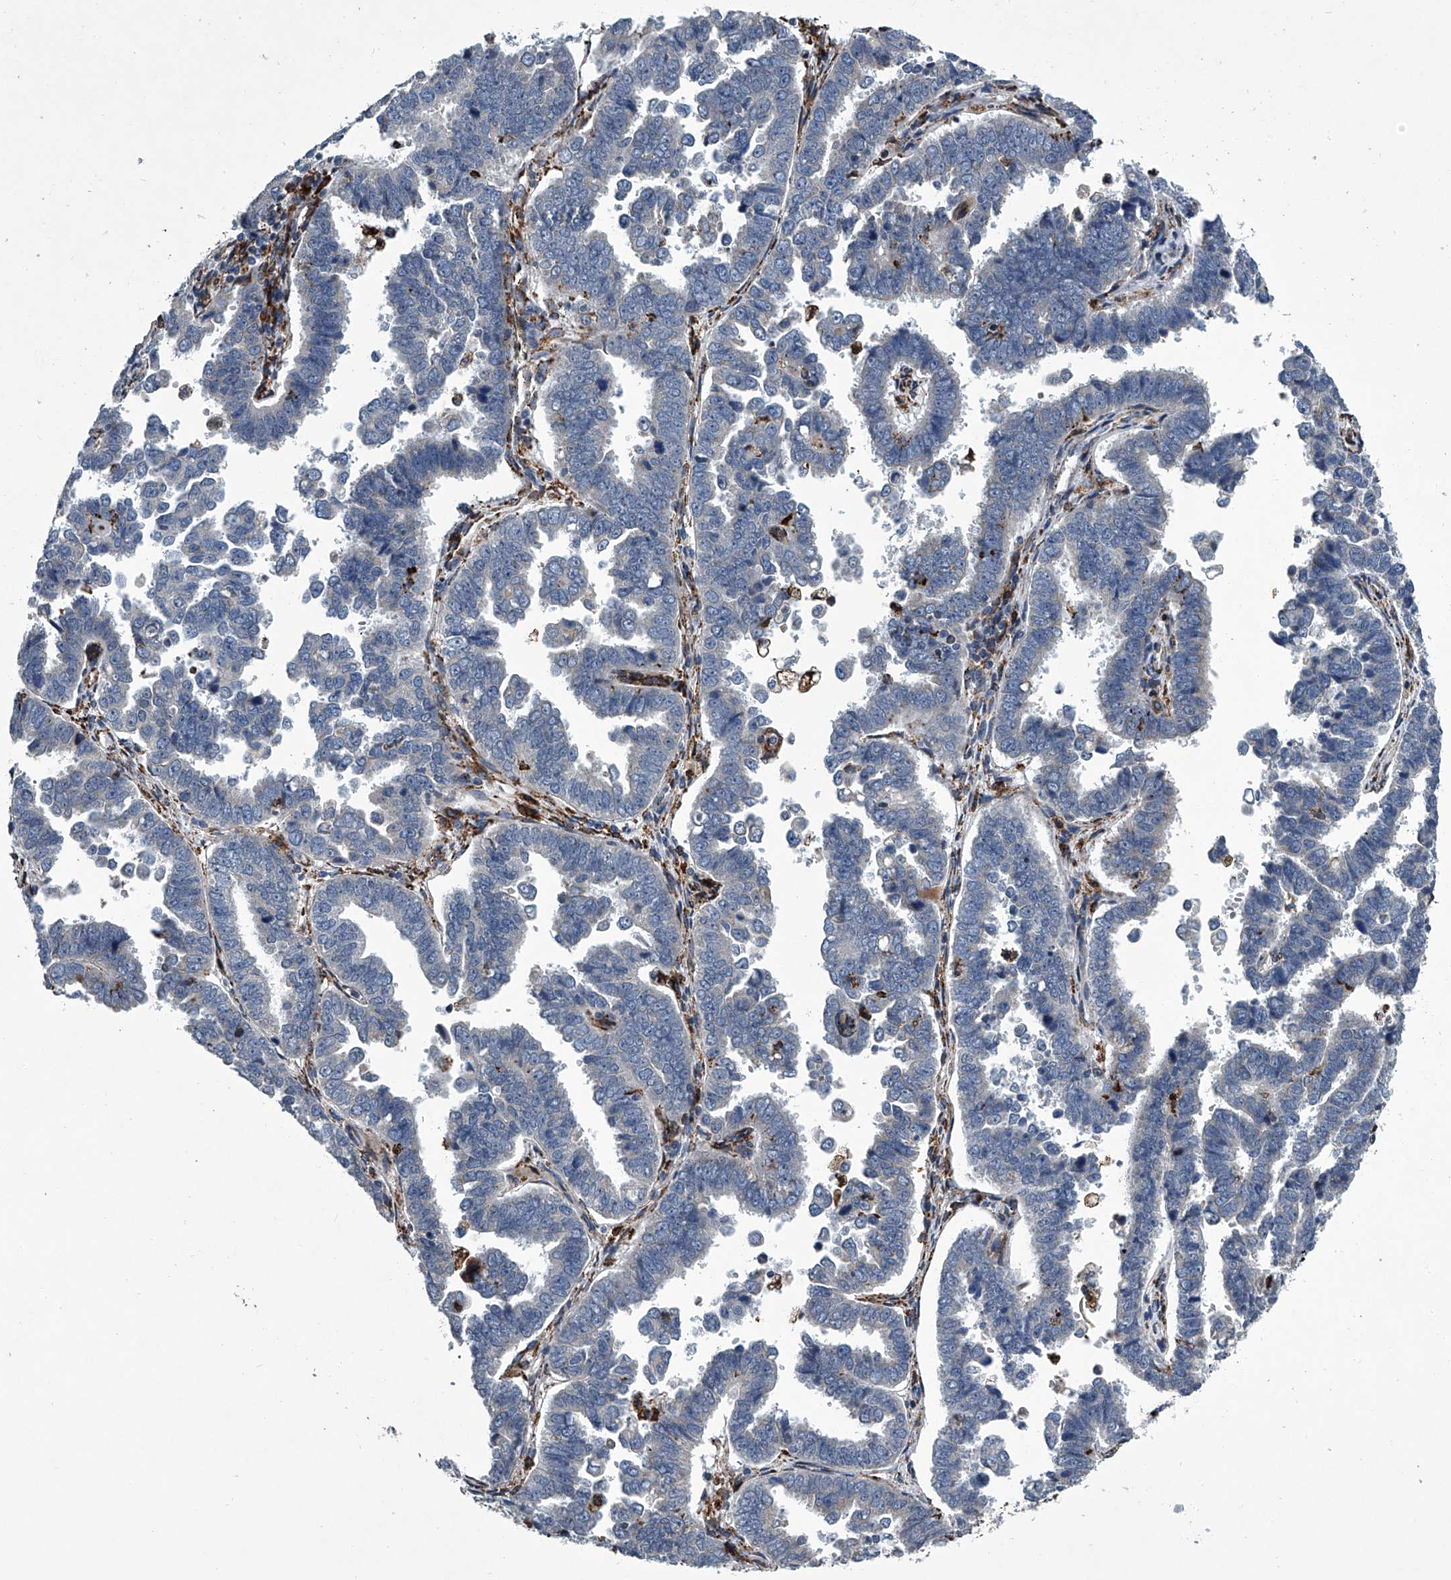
{"staining": {"intensity": "negative", "quantity": "none", "location": "none"}, "tissue": "endometrial cancer", "cell_type": "Tumor cells", "image_type": "cancer", "snomed": [{"axis": "morphology", "description": "Adenocarcinoma, NOS"}, {"axis": "topography", "description": "Endometrium"}], "caption": "The immunohistochemistry (IHC) image has no significant positivity in tumor cells of adenocarcinoma (endometrial) tissue.", "gene": "TMEM63C", "patient": {"sex": "female", "age": 75}}